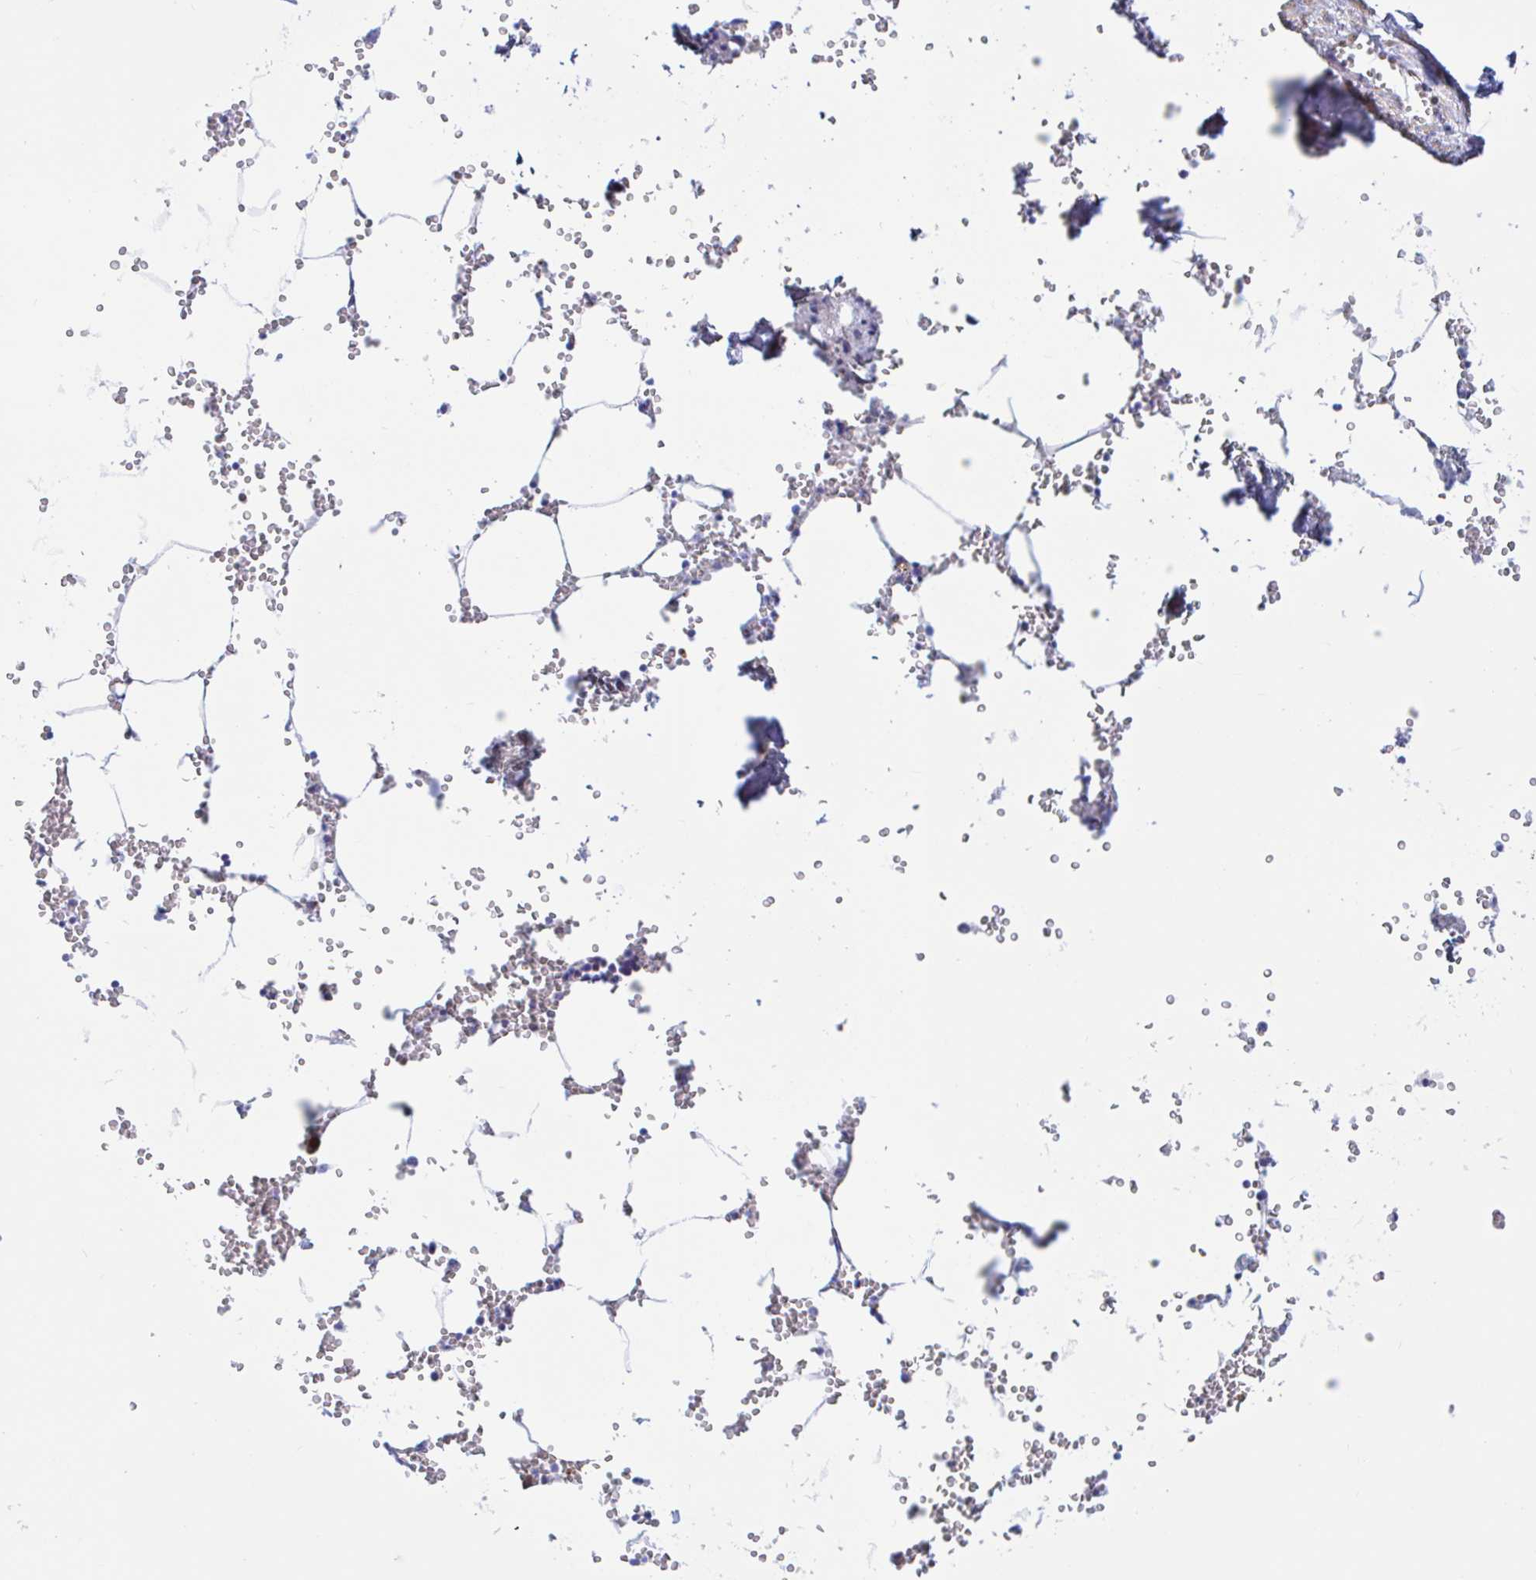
{"staining": {"intensity": "negative", "quantity": "none", "location": "none"}, "tissue": "bone marrow", "cell_type": "Hematopoietic cells", "image_type": "normal", "snomed": [{"axis": "morphology", "description": "Normal tissue, NOS"}, {"axis": "topography", "description": "Bone marrow"}], "caption": "An immunohistochemistry photomicrograph of unremarkable bone marrow is shown. There is no staining in hematopoietic cells of bone marrow.", "gene": "ENSG00000271254", "patient": {"sex": "male", "age": 54}}